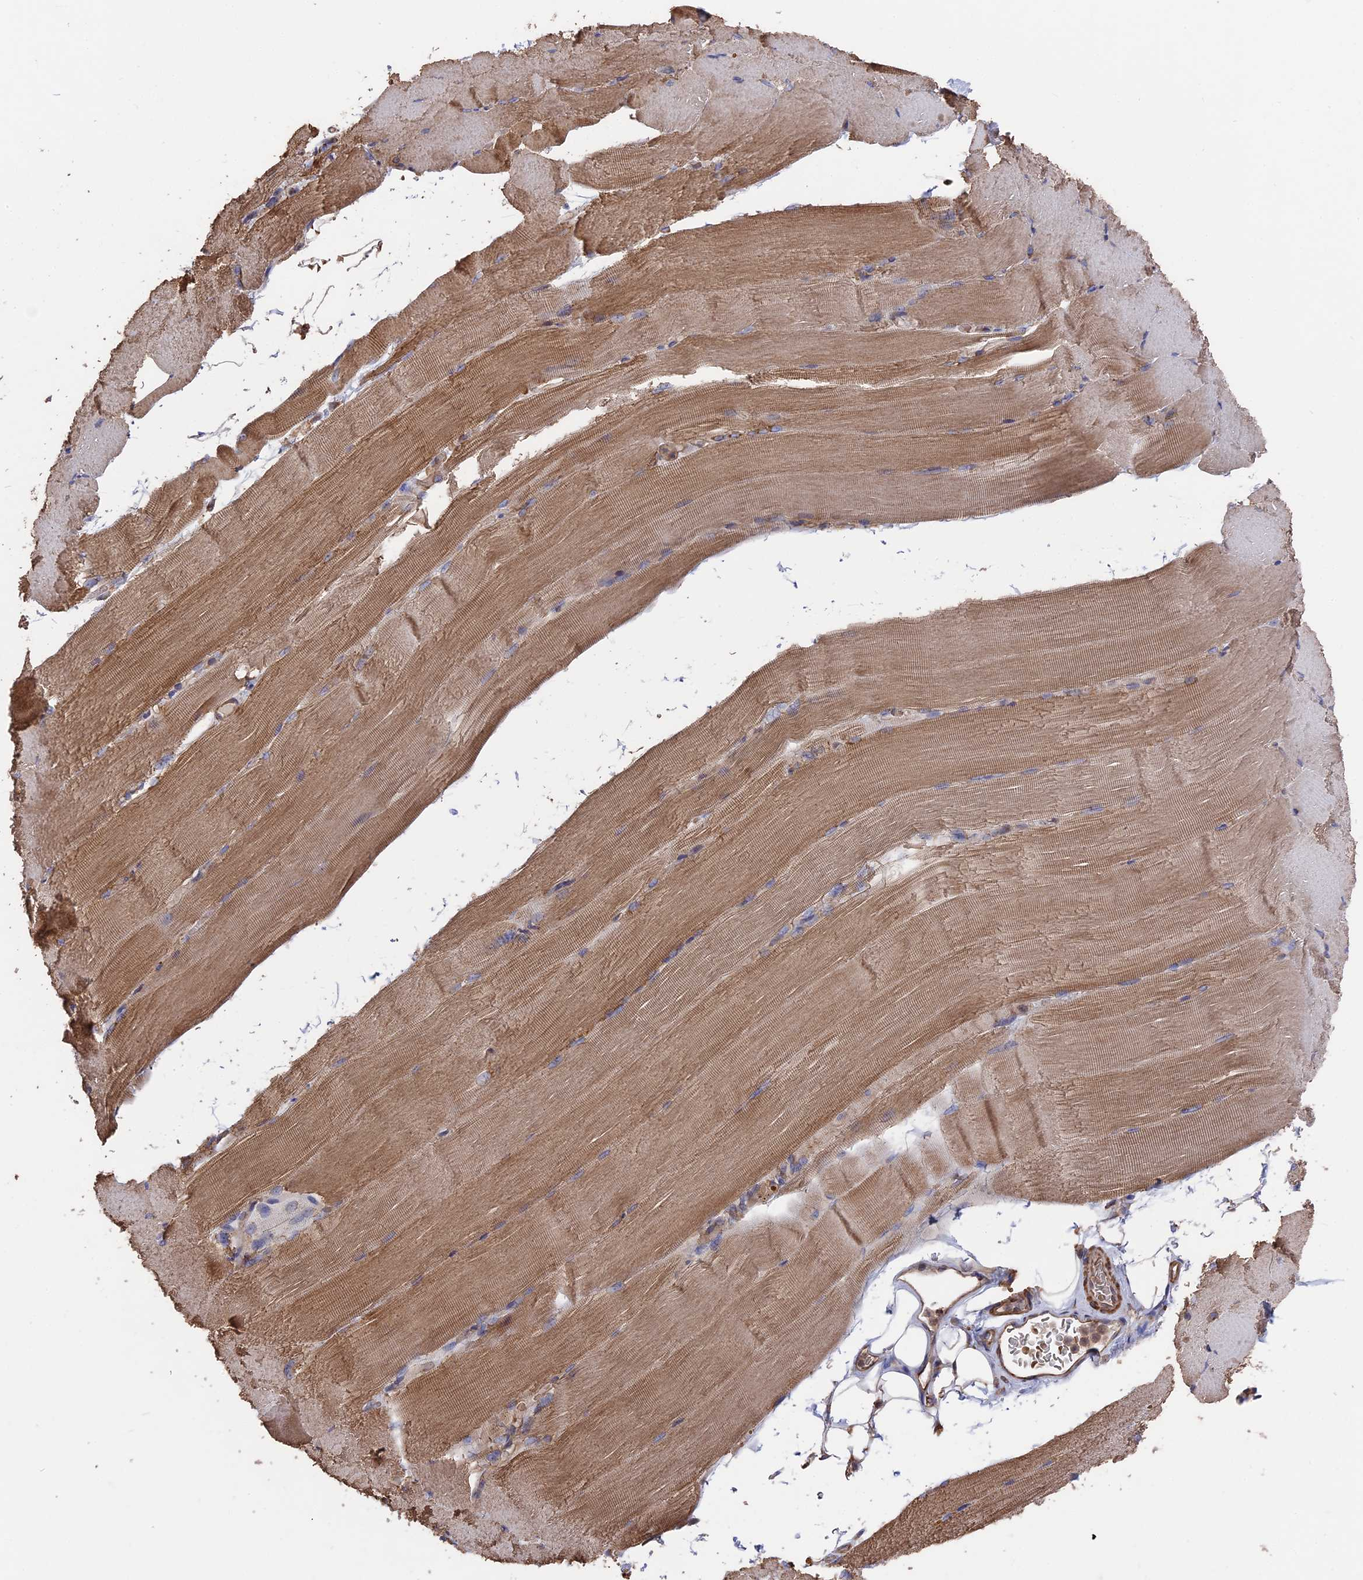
{"staining": {"intensity": "moderate", "quantity": ">75%", "location": "cytoplasmic/membranous"}, "tissue": "skeletal muscle", "cell_type": "Myocytes", "image_type": "normal", "snomed": [{"axis": "morphology", "description": "Normal tissue, NOS"}, {"axis": "topography", "description": "Skeletal muscle"}, {"axis": "topography", "description": "Parathyroid gland"}], "caption": "Brown immunohistochemical staining in unremarkable skeletal muscle exhibits moderate cytoplasmic/membranous expression in approximately >75% of myocytes. (Stains: DAB in brown, nuclei in blue, Microscopy: brightfield microscopy at high magnification).", "gene": "TELO2", "patient": {"sex": "female", "age": 37}}